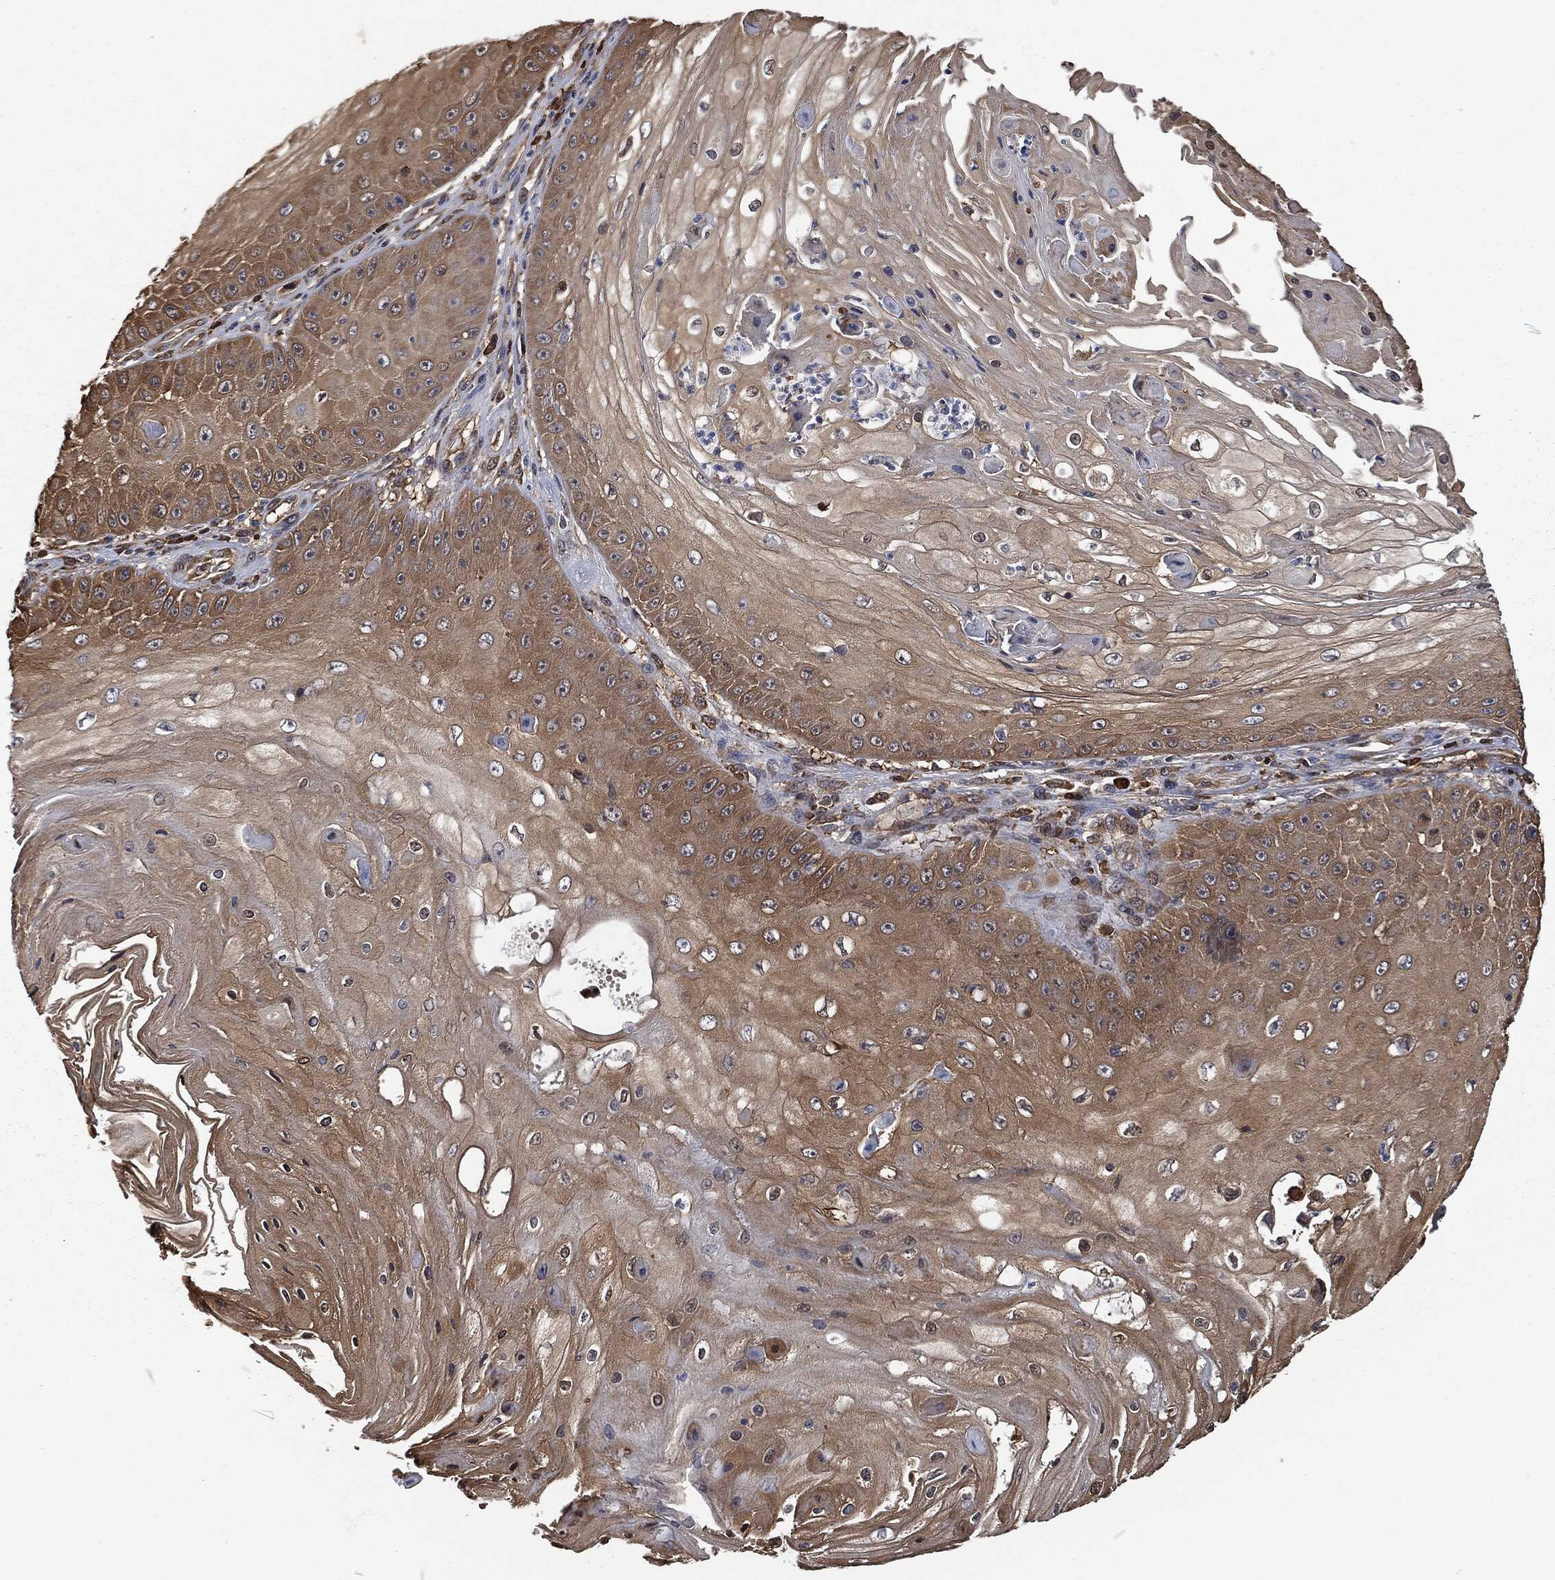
{"staining": {"intensity": "moderate", "quantity": "25%-75%", "location": "cytoplasmic/membranous"}, "tissue": "skin cancer", "cell_type": "Tumor cells", "image_type": "cancer", "snomed": [{"axis": "morphology", "description": "Inflammation, NOS"}, {"axis": "morphology", "description": "Squamous cell carcinoma, NOS"}, {"axis": "topography", "description": "Skin"}], "caption": "Immunohistochemical staining of human skin cancer (squamous cell carcinoma) exhibits moderate cytoplasmic/membranous protein expression in approximately 25%-75% of tumor cells.", "gene": "PRDX4", "patient": {"sex": "male", "age": 70}}